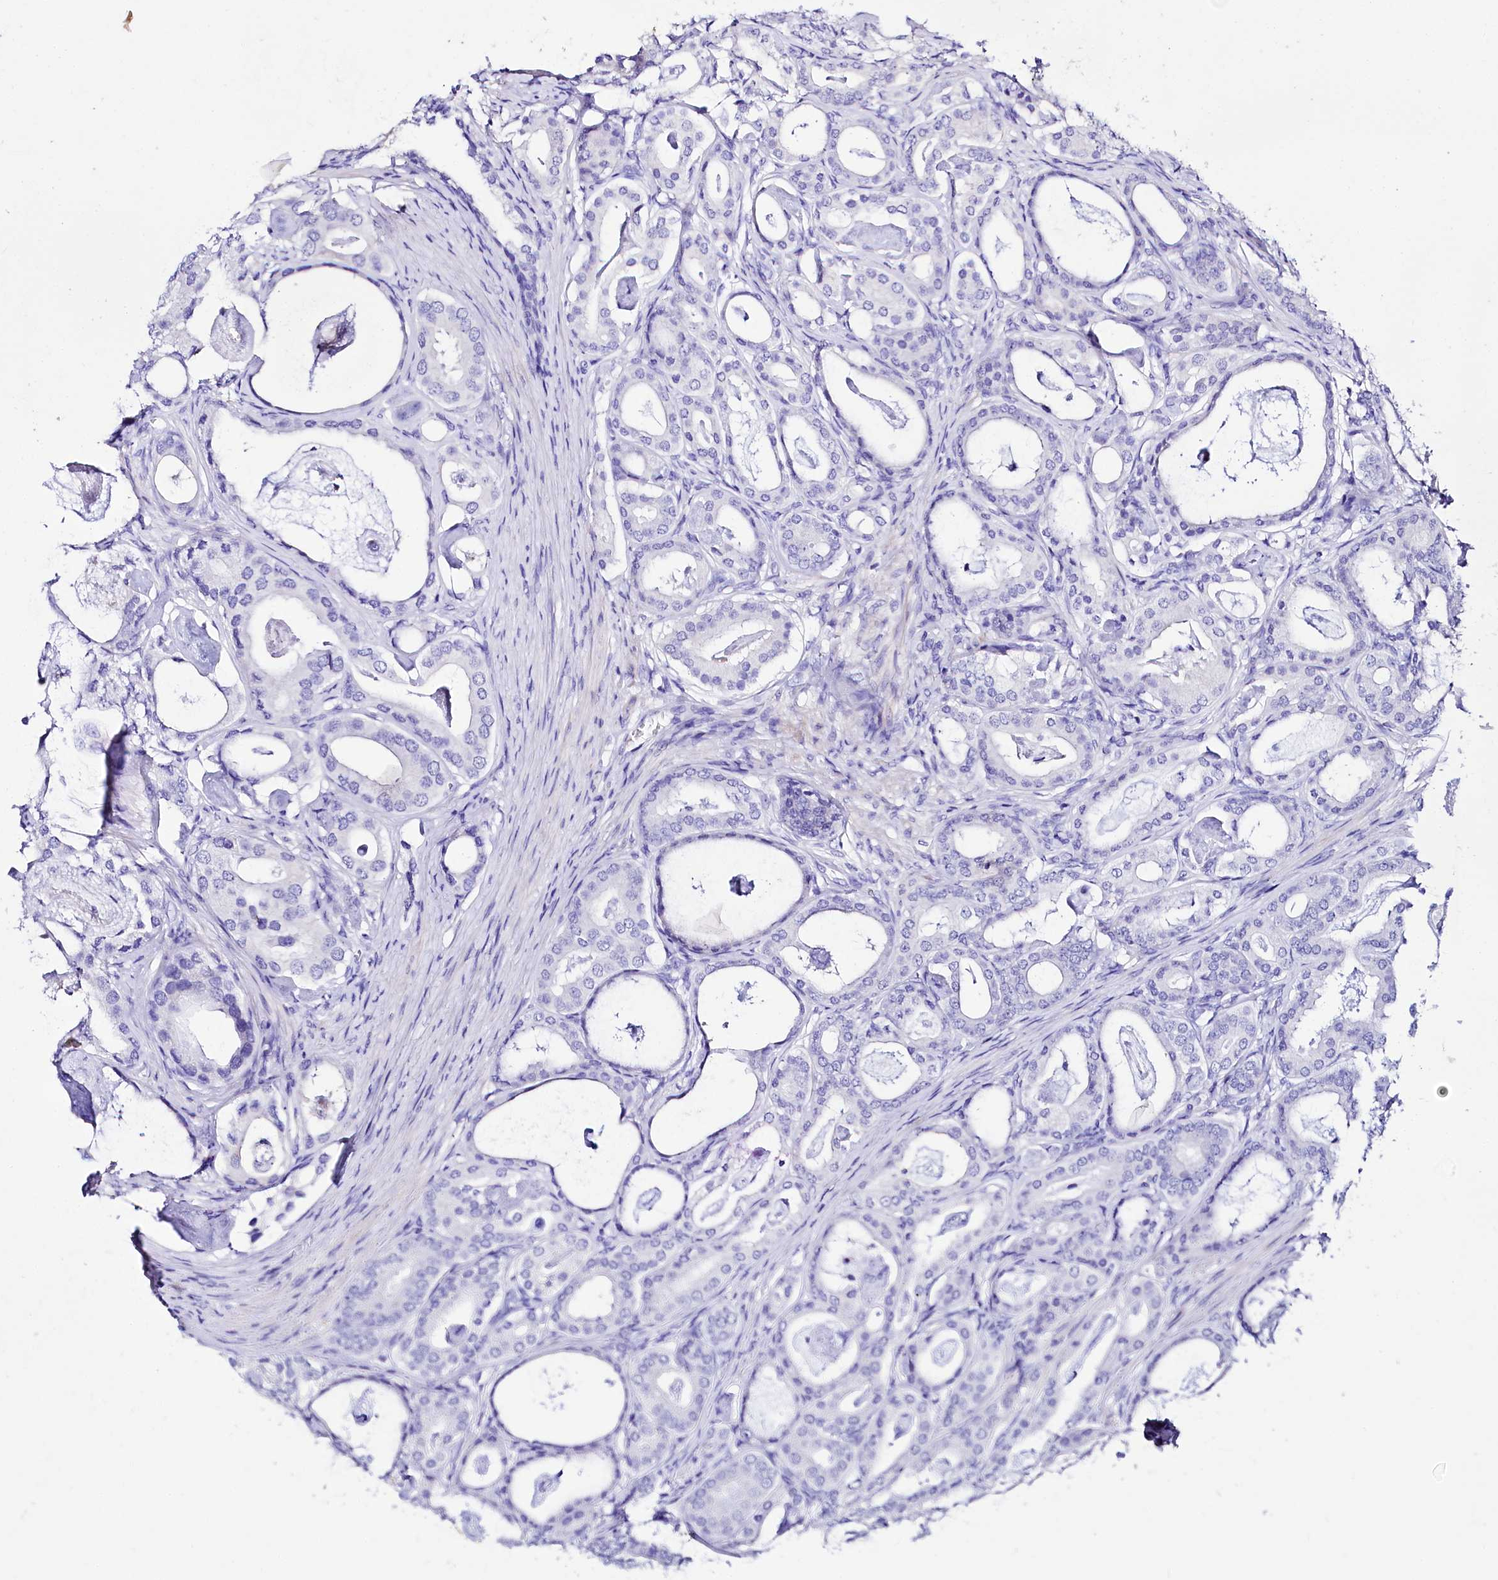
{"staining": {"intensity": "negative", "quantity": "none", "location": "none"}, "tissue": "prostate cancer", "cell_type": "Tumor cells", "image_type": "cancer", "snomed": [{"axis": "morphology", "description": "Adenocarcinoma, Low grade"}, {"axis": "topography", "description": "Prostate"}], "caption": "Protein analysis of low-grade adenocarcinoma (prostate) demonstrates no significant positivity in tumor cells.", "gene": "A2ML1", "patient": {"sex": "male", "age": 71}}